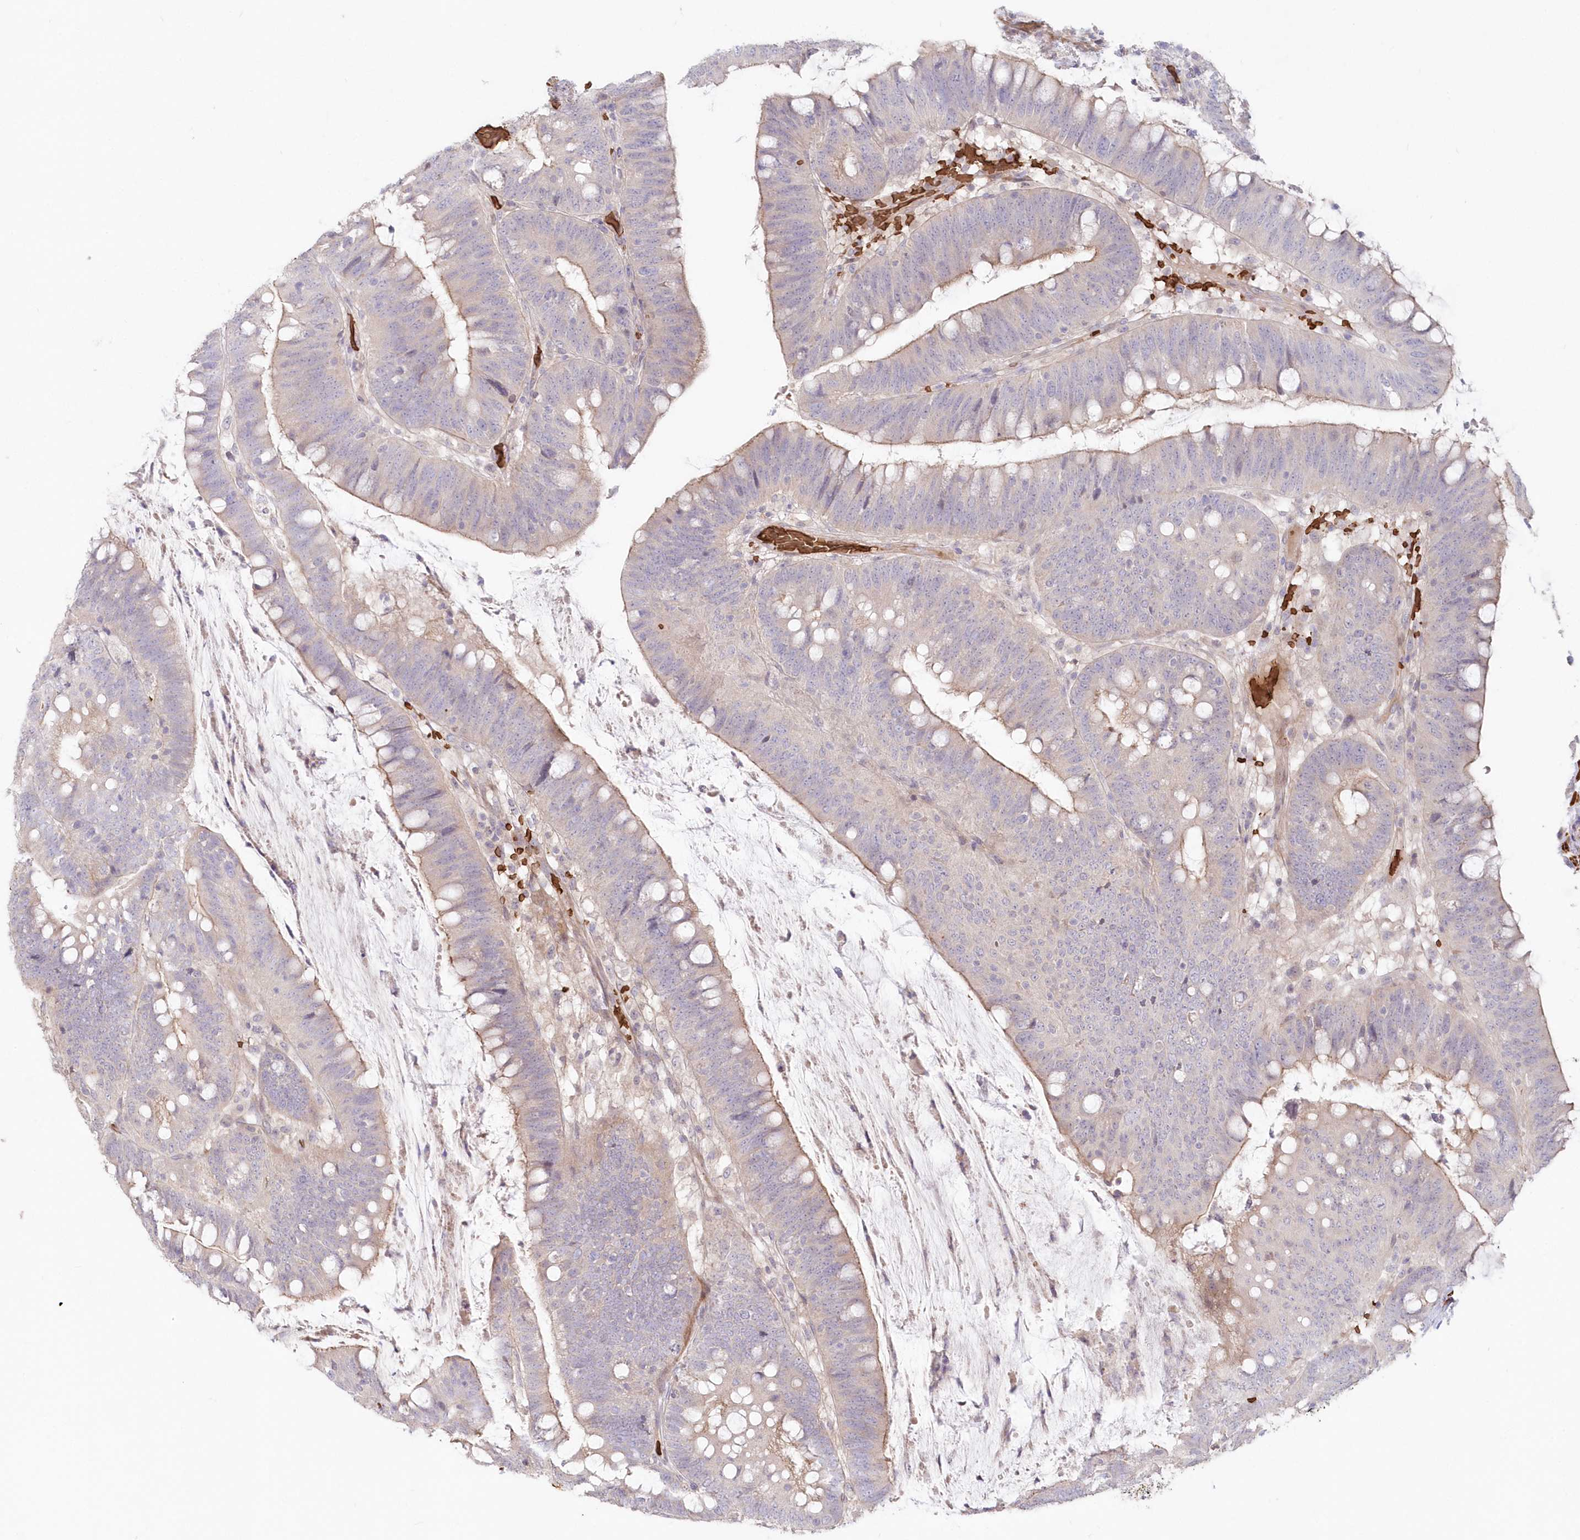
{"staining": {"intensity": "weak", "quantity": "25%-75%", "location": "cytoplasmic/membranous"}, "tissue": "colorectal cancer", "cell_type": "Tumor cells", "image_type": "cancer", "snomed": [{"axis": "morphology", "description": "Adenocarcinoma, NOS"}, {"axis": "topography", "description": "Colon"}], "caption": "Immunohistochemistry image of human colorectal cancer (adenocarcinoma) stained for a protein (brown), which displays low levels of weak cytoplasmic/membranous staining in about 25%-75% of tumor cells.", "gene": "SERINC1", "patient": {"sex": "female", "age": 66}}